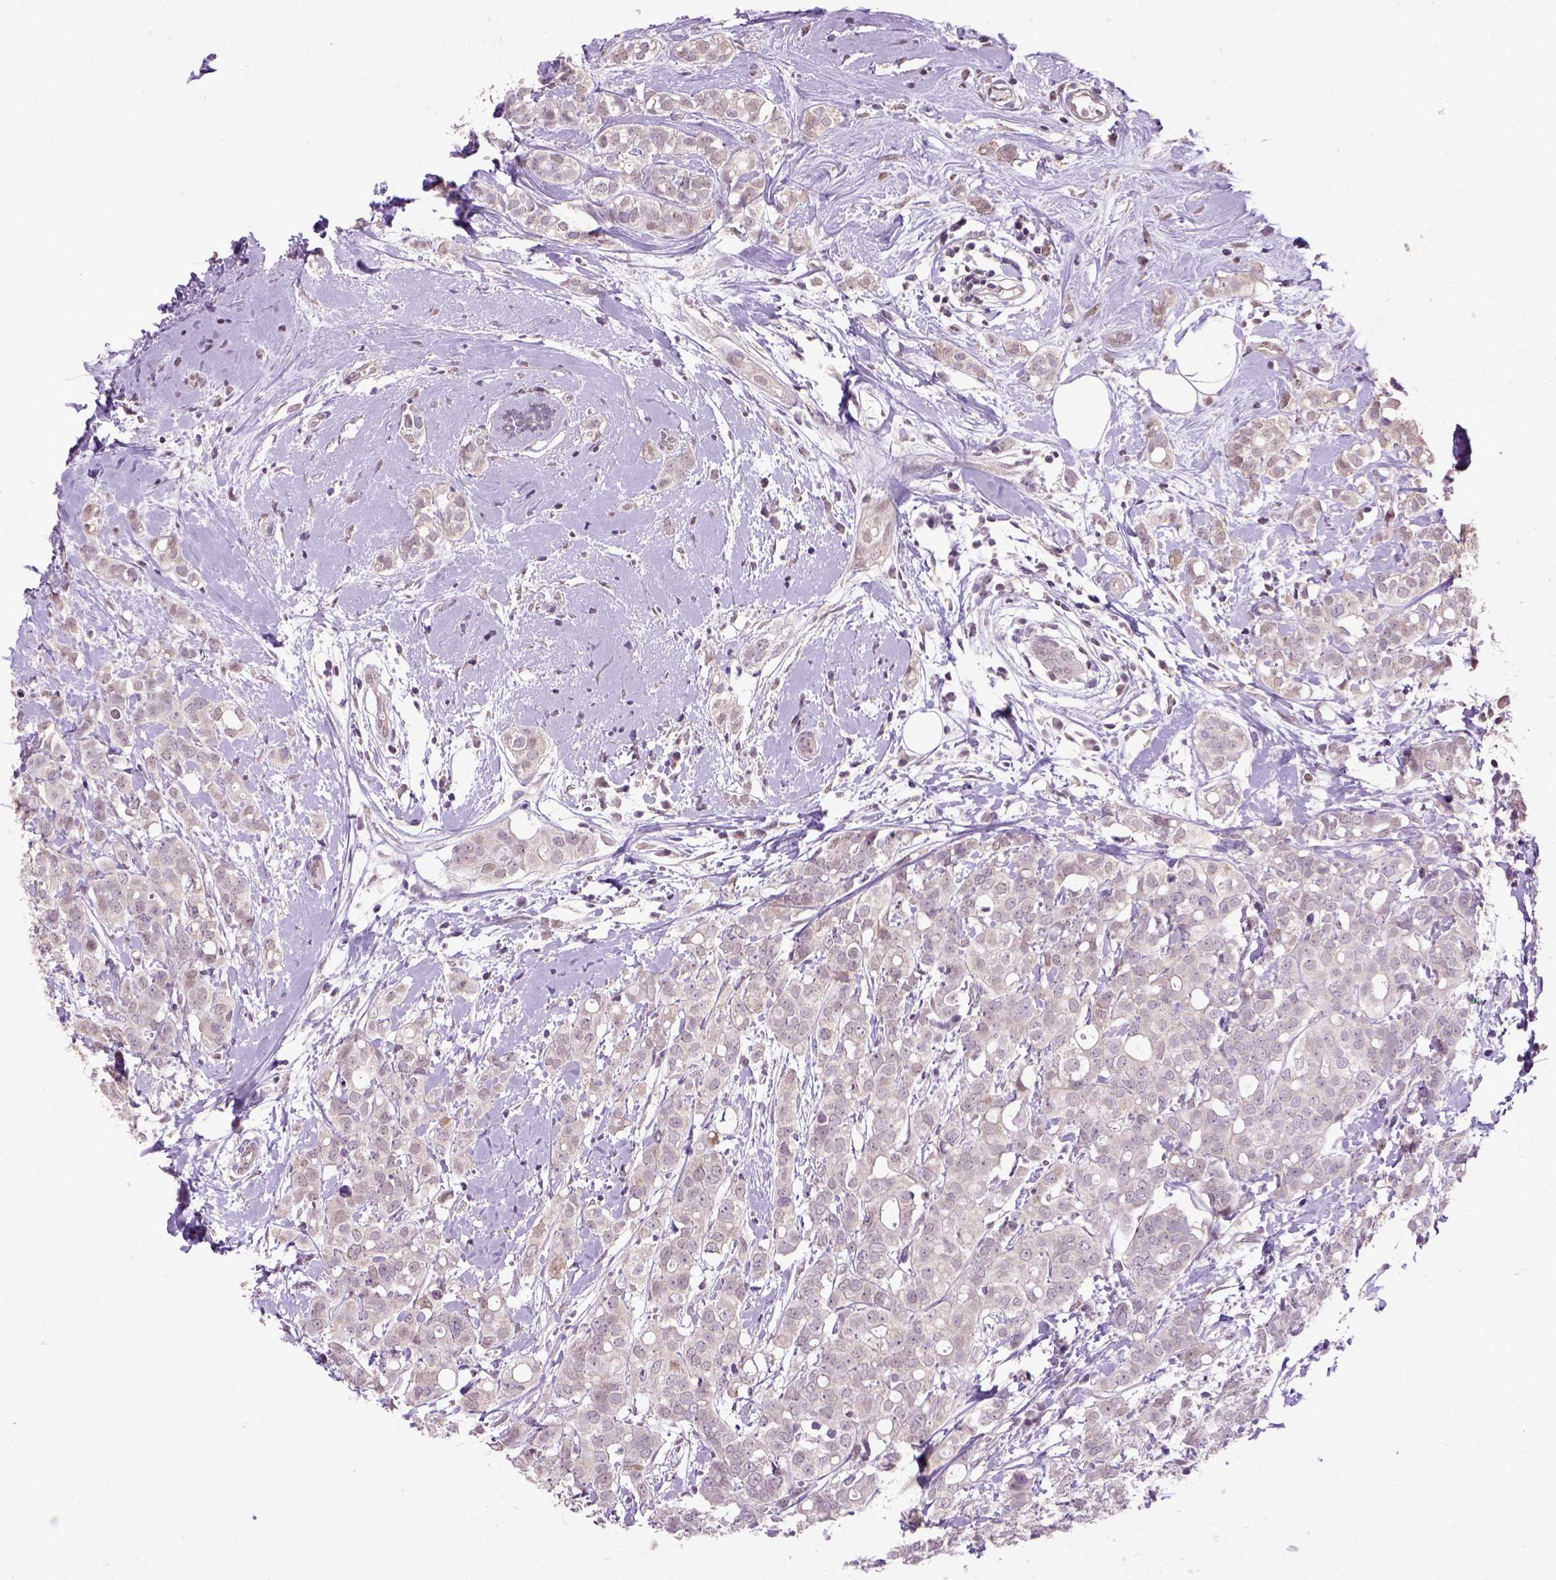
{"staining": {"intensity": "negative", "quantity": "none", "location": "none"}, "tissue": "breast cancer", "cell_type": "Tumor cells", "image_type": "cancer", "snomed": [{"axis": "morphology", "description": "Duct carcinoma"}, {"axis": "topography", "description": "Breast"}], "caption": "High magnification brightfield microscopy of breast cancer (infiltrating ductal carcinoma) stained with DAB (brown) and counterstained with hematoxylin (blue): tumor cells show no significant positivity.", "gene": "UBA3", "patient": {"sex": "female", "age": 40}}